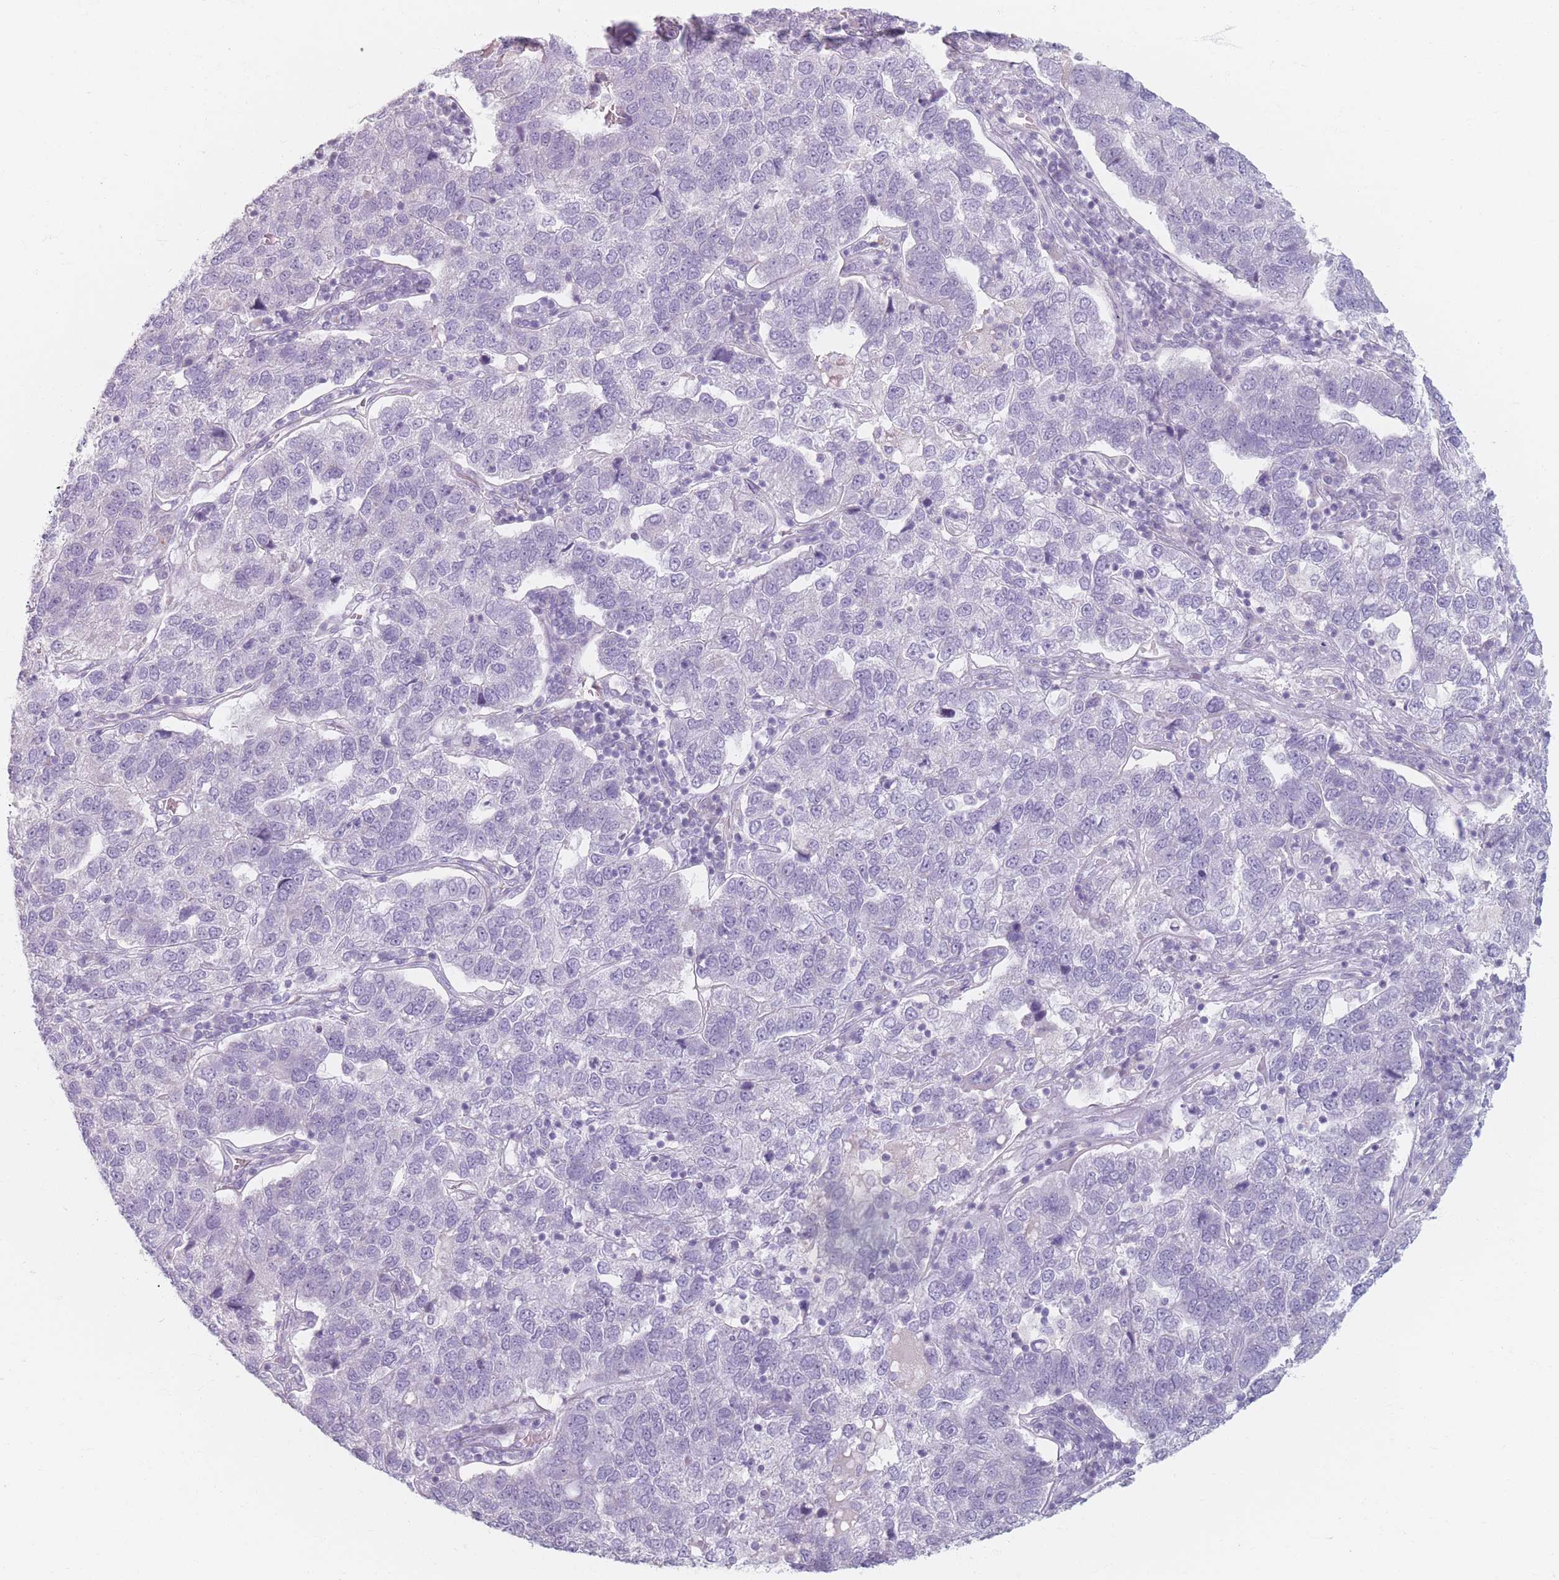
{"staining": {"intensity": "negative", "quantity": "none", "location": "none"}, "tissue": "pancreatic cancer", "cell_type": "Tumor cells", "image_type": "cancer", "snomed": [{"axis": "morphology", "description": "Adenocarcinoma, NOS"}, {"axis": "topography", "description": "Pancreas"}], "caption": "Immunohistochemical staining of human pancreatic cancer shows no significant positivity in tumor cells. The staining was performed using DAB to visualize the protein expression in brown, while the nuclei were stained in blue with hematoxylin (Magnification: 20x).", "gene": "PIGM", "patient": {"sex": "female", "age": 61}}